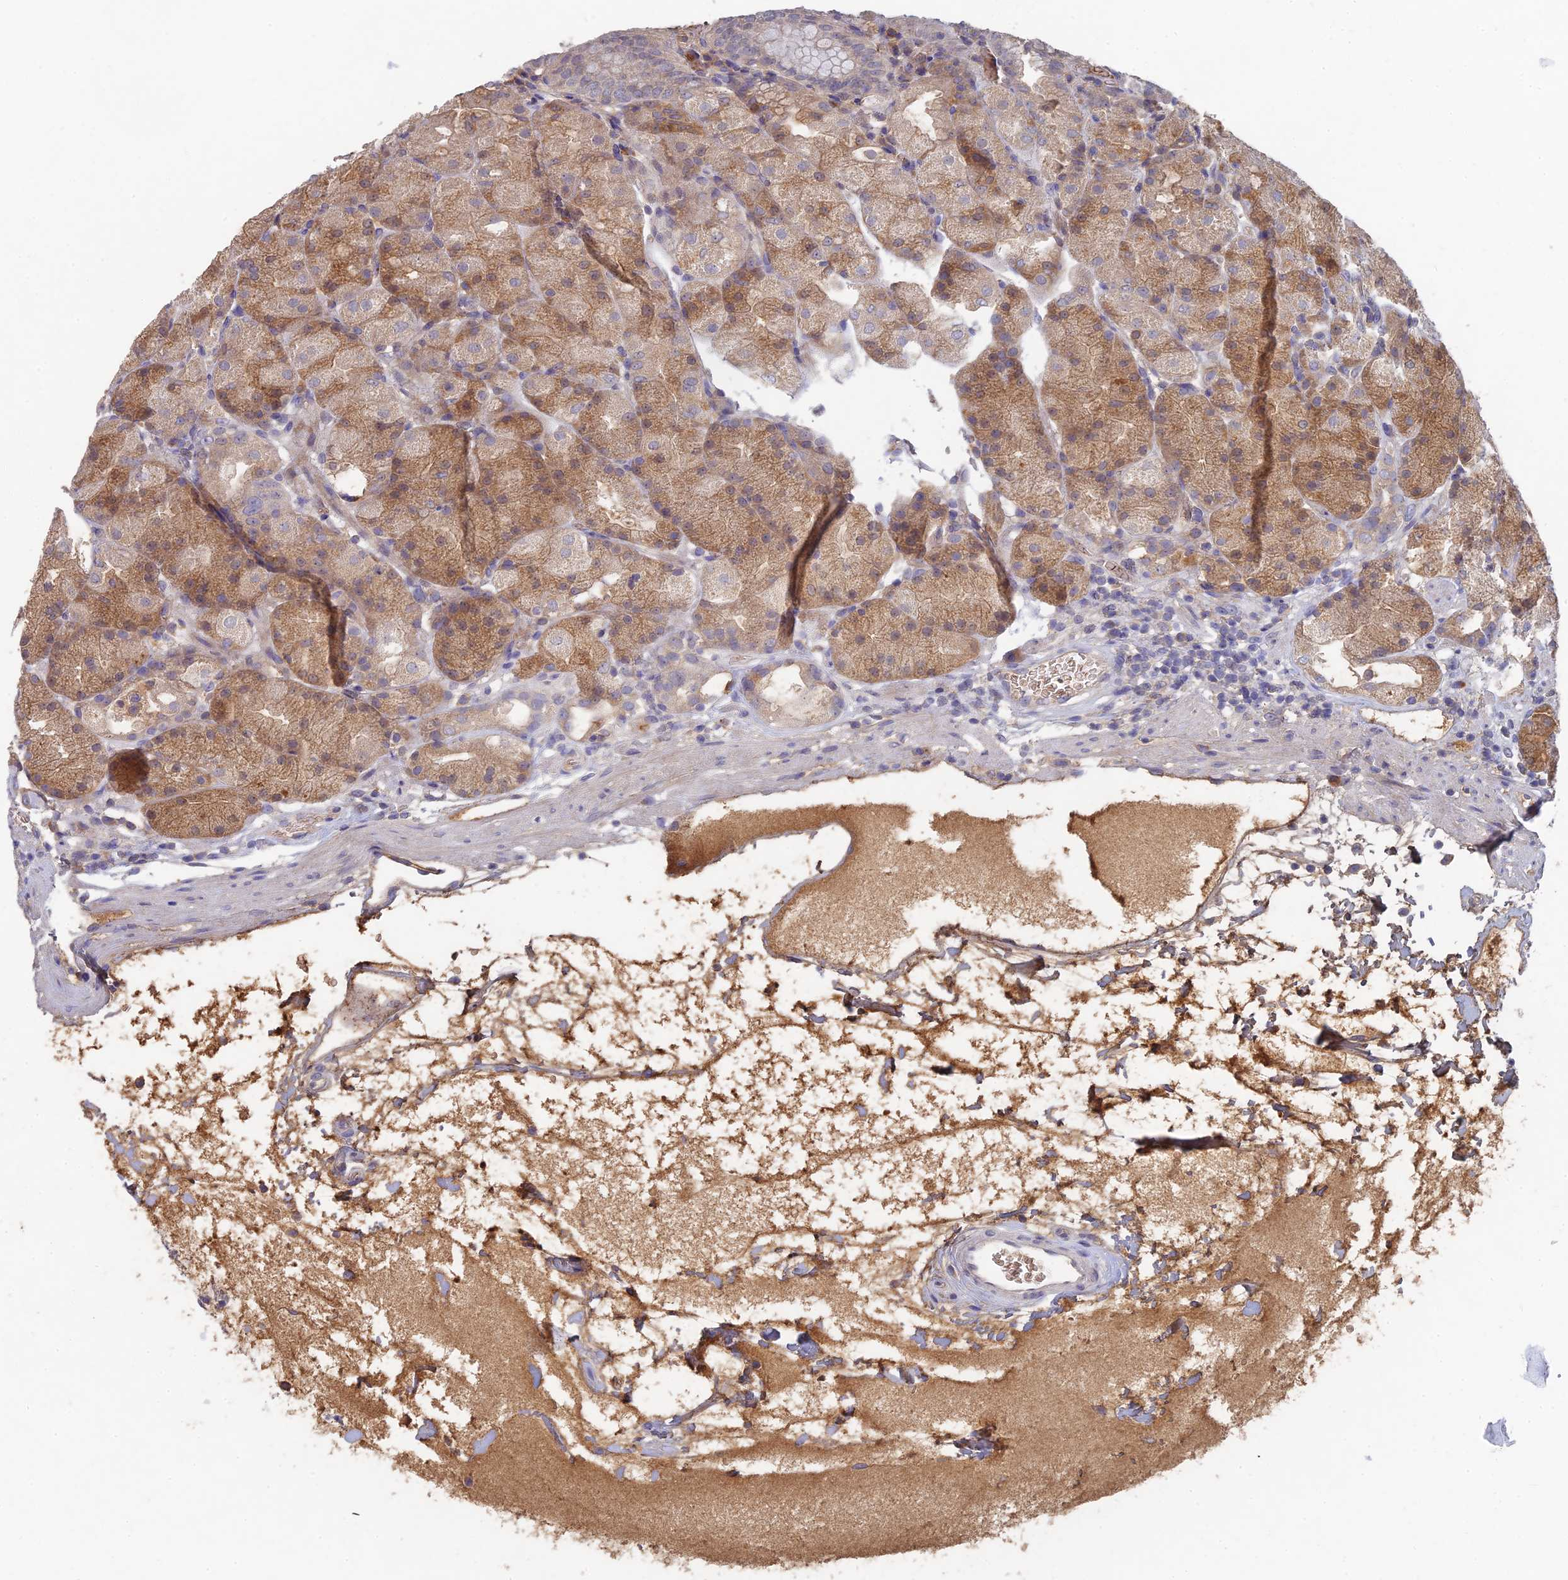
{"staining": {"intensity": "moderate", "quantity": "25%-75%", "location": "cytoplasmic/membranous"}, "tissue": "stomach", "cell_type": "Glandular cells", "image_type": "normal", "snomed": [{"axis": "morphology", "description": "Normal tissue, NOS"}, {"axis": "topography", "description": "Stomach, upper"}, {"axis": "topography", "description": "Stomach, lower"}], "caption": "Protein analysis of normal stomach shows moderate cytoplasmic/membranous staining in about 25%-75% of glandular cells. The protein is shown in brown color, while the nuclei are stained blue.", "gene": "ARRDC1", "patient": {"sex": "male", "age": 62}}